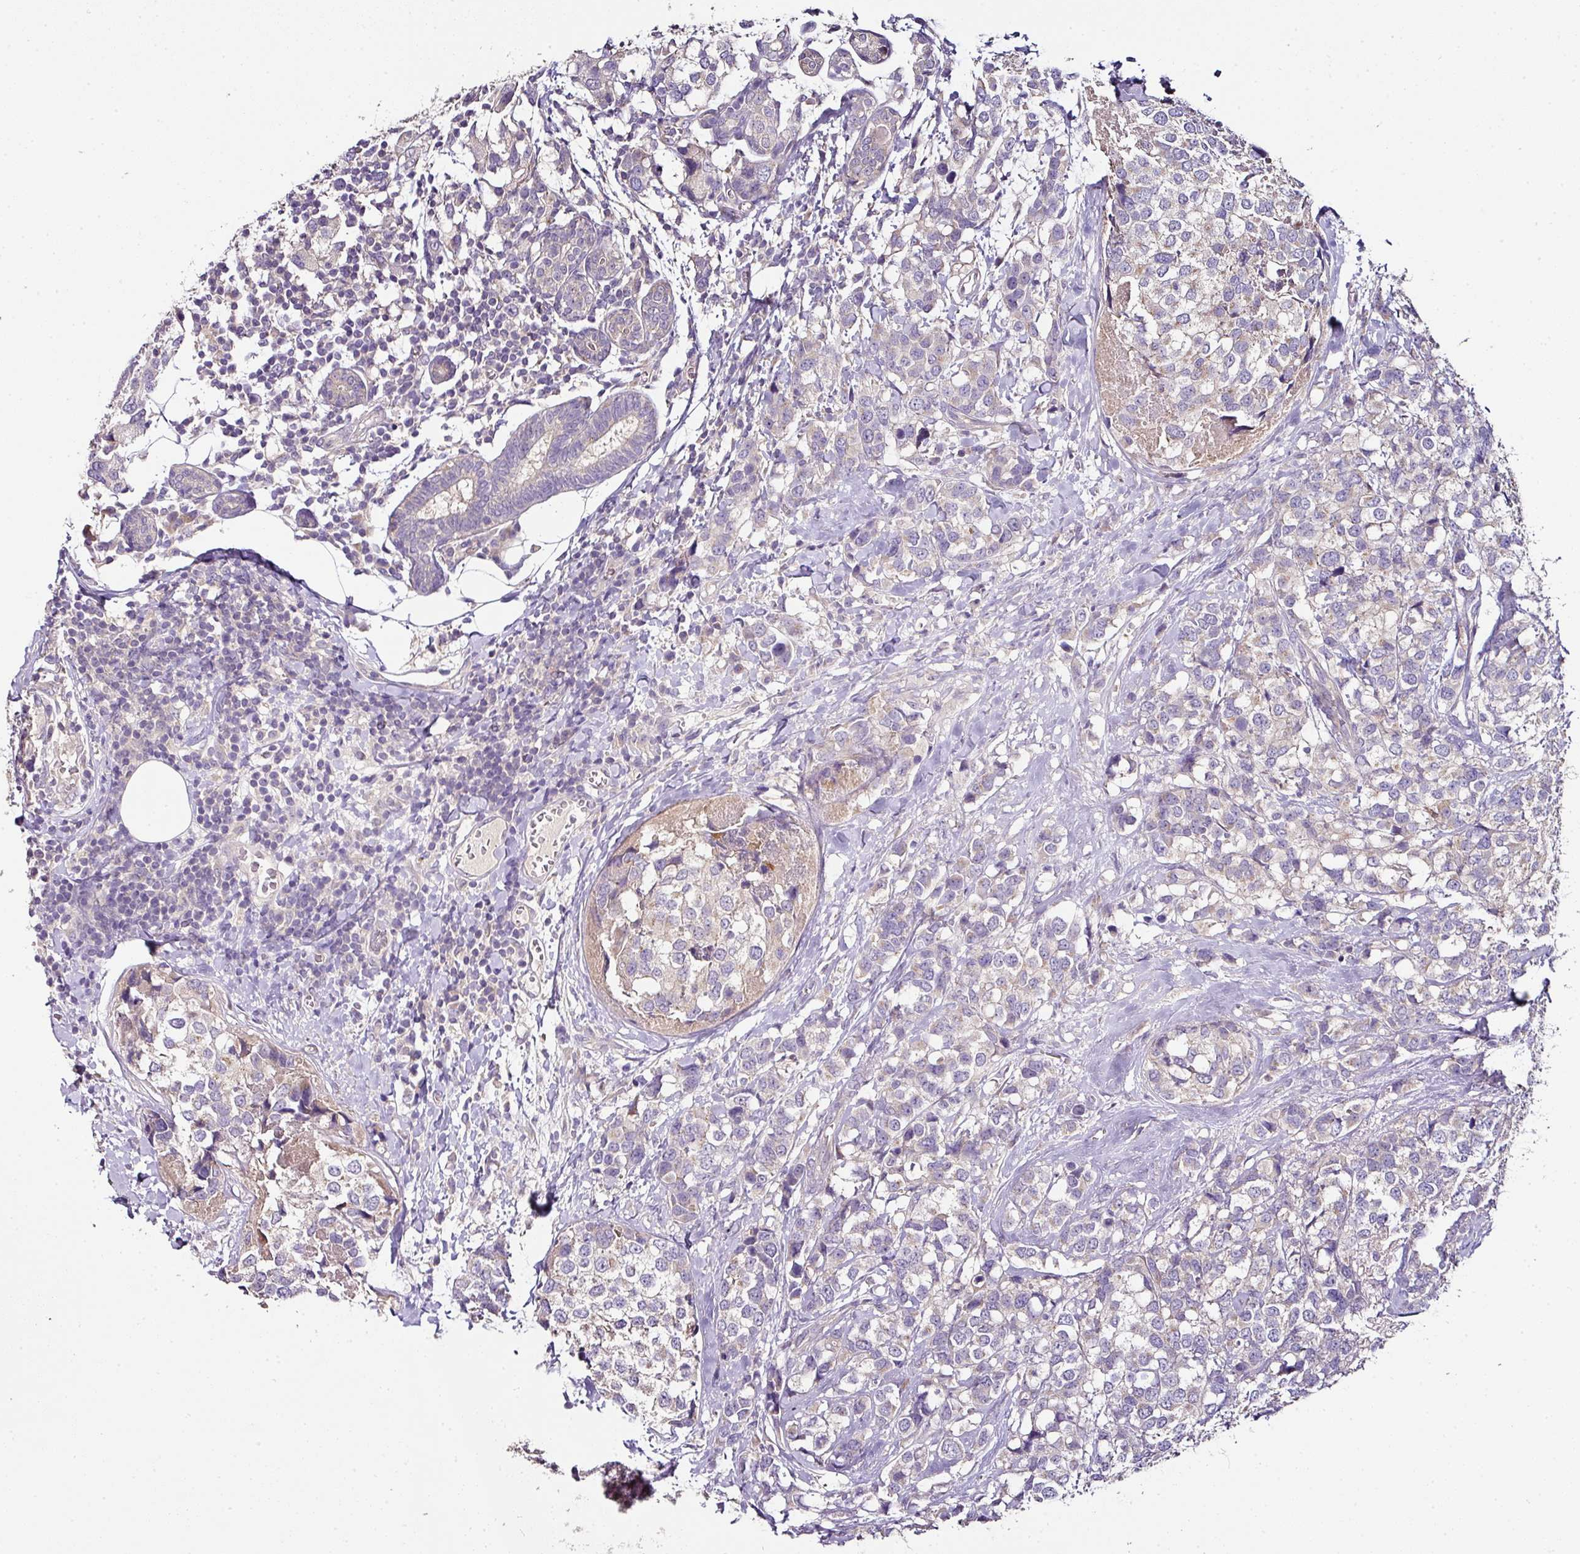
{"staining": {"intensity": "negative", "quantity": "none", "location": "none"}, "tissue": "breast cancer", "cell_type": "Tumor cells", "image_type": "cancer", "snomed": [{"axis": "morphology", "description": "Lobular carcinoma"}, {"axis": "topography", "description": "Breast"}], "caption": "DAB immunohistochemical staining of human breast cancer (lobular carcinoma) exhibits no significant expression in tumor cells.", "gene": "SKIC2", "patient": {"sex": "female", "age": 59}}